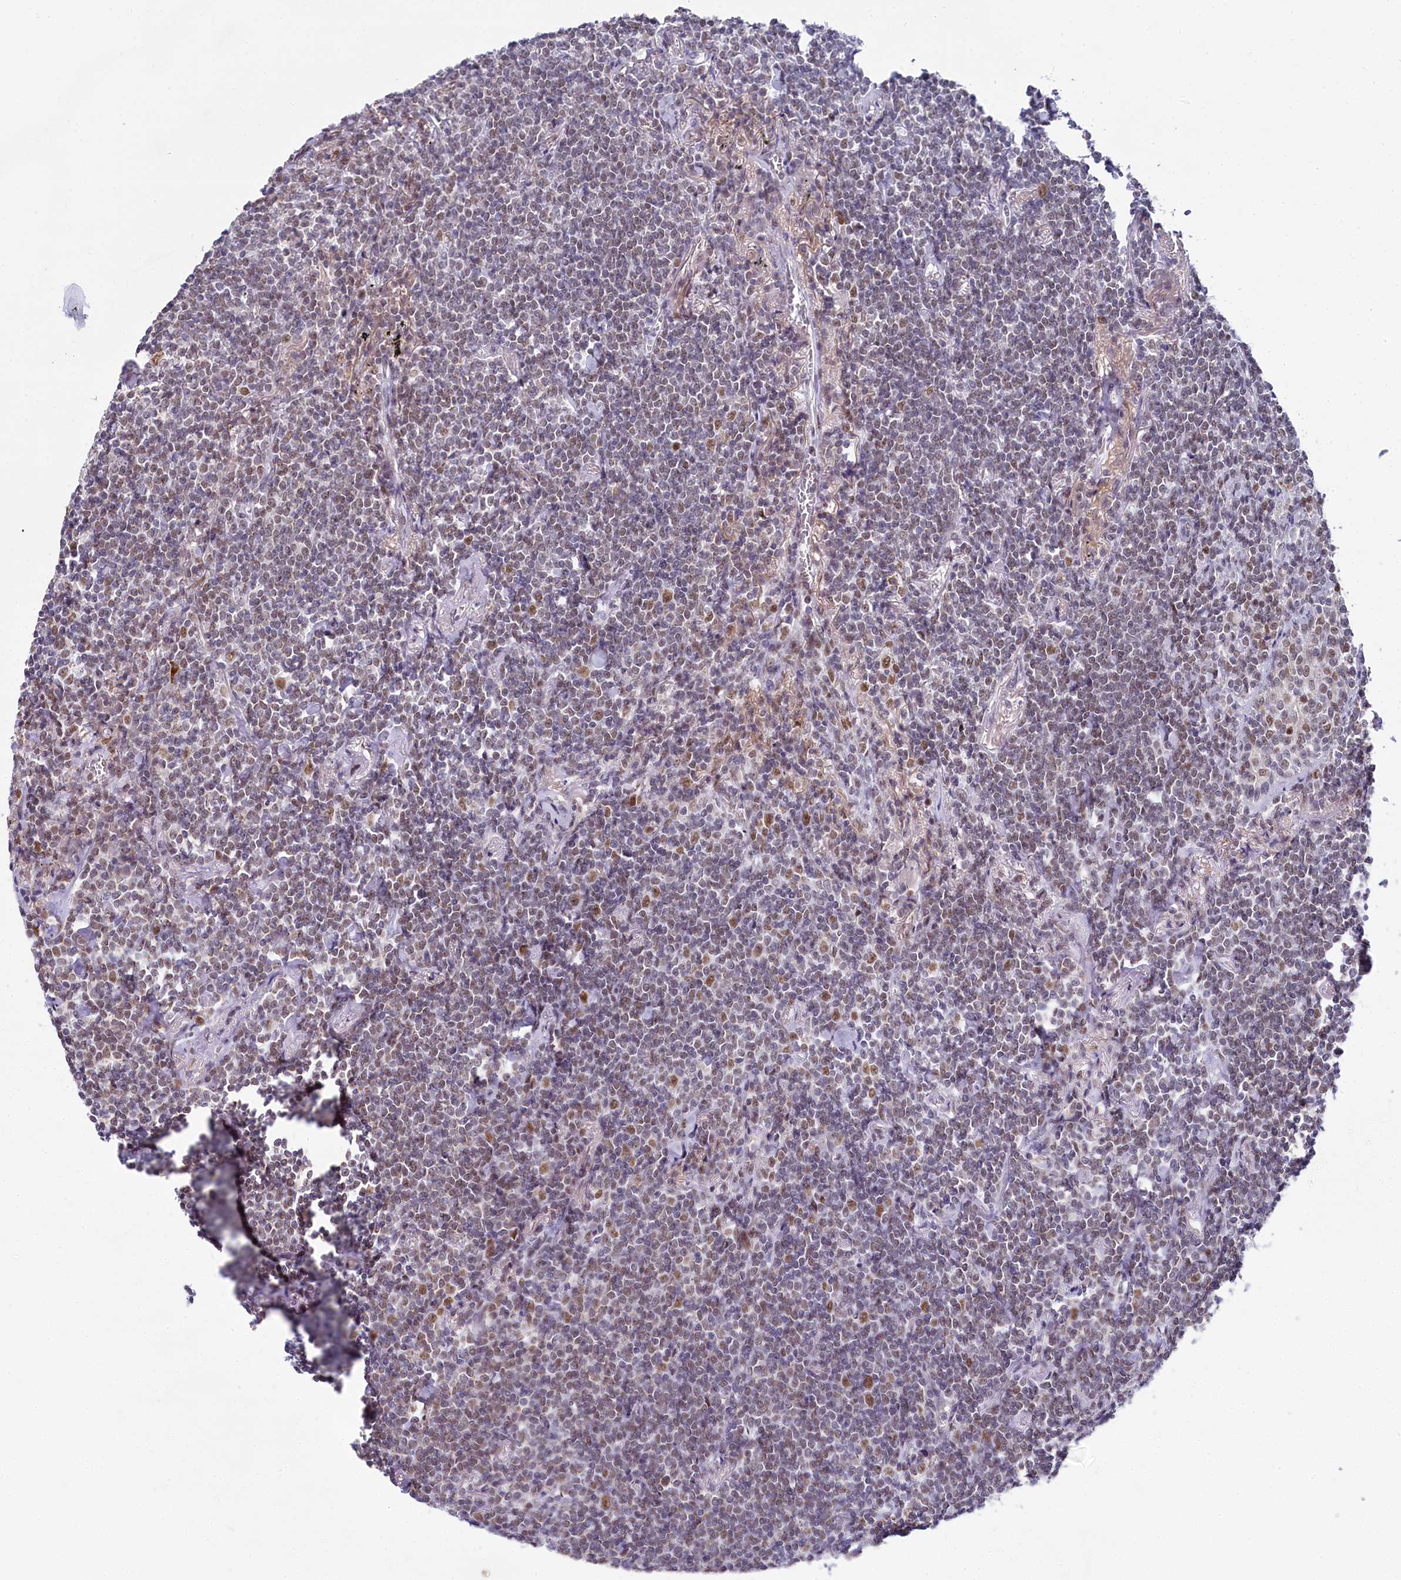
{"staining": {"intensity": "moderate", "quantity": "<25%", "location": "nuclear"}, "tissue": "lymphoma", "cell_type": "Tumor cells", "image_type": "cancer", "snomed": [{"axis": "morphology", "description": "Malignant lymphoma, non-Hodgkin's type, Low grade"}, {"axis": "topography", "description": "Lung"}], "caption": "Lymphoma tissue reveals moderate nuclear expression in about <25% of tumor cells", "gene": "PPHLN1", "patient": {"sex": "female", "age": 71}}